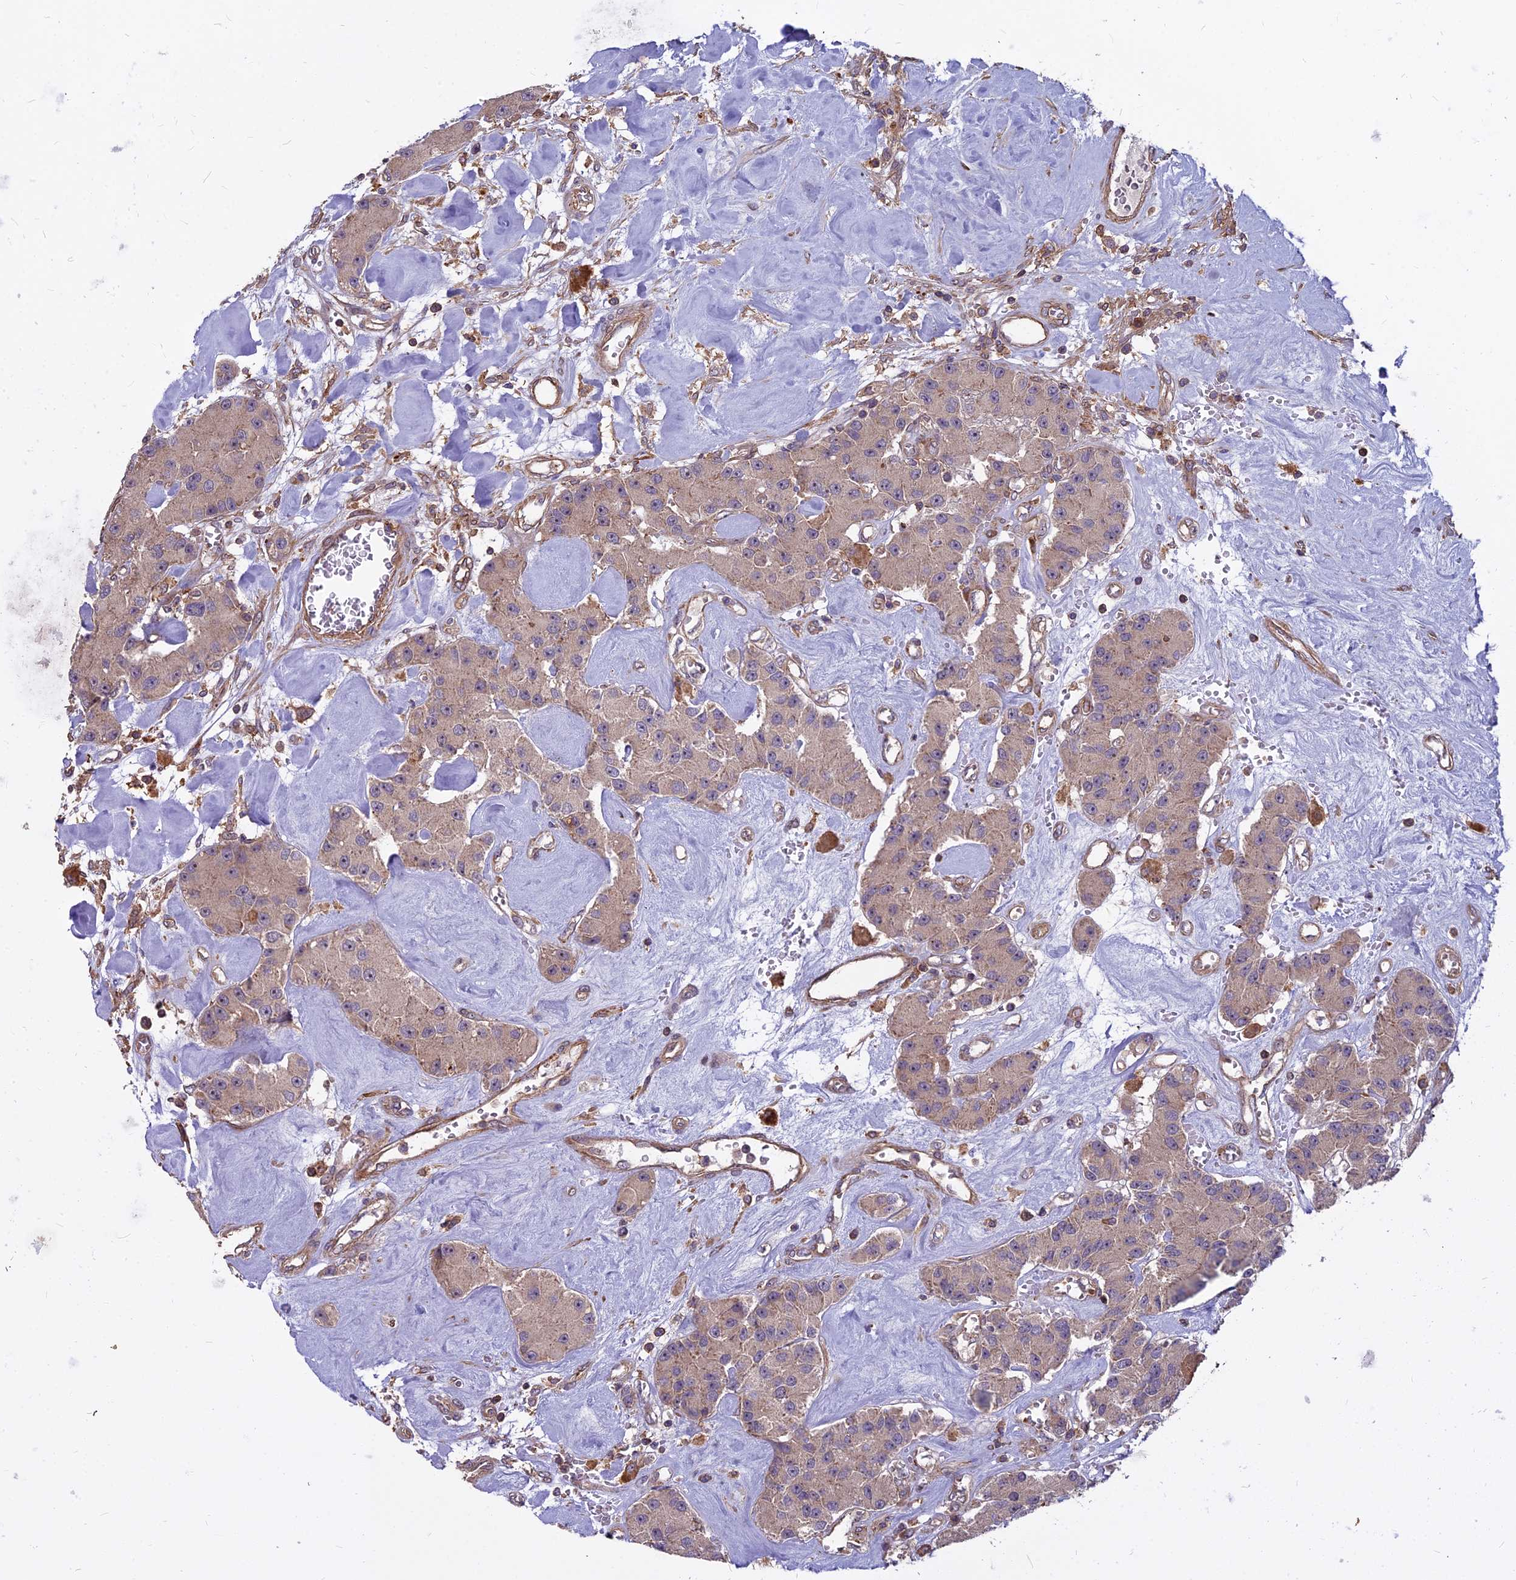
{"staining": {"intensity": "weak", "quantity": ">75%", "location": "cytoplasmic/membranous"}, "tissue": "carcinoid", "cell_type": "Tumor cells", "image_type": "cancer", "snomed": [{"axis": "morphology", "description": "Carcinoid, malignant, NOS"}, {"axis": "topography", "description": "Pancreas"}], "caption": "The photomicrograph exhibits a brown stain indicating the presence of a protein in the cytoplasmic/membranous of tumor cells in carcinoid (malignant).", "gene": "TCEA3", "patient": {"sex": "male", "age": 41}}